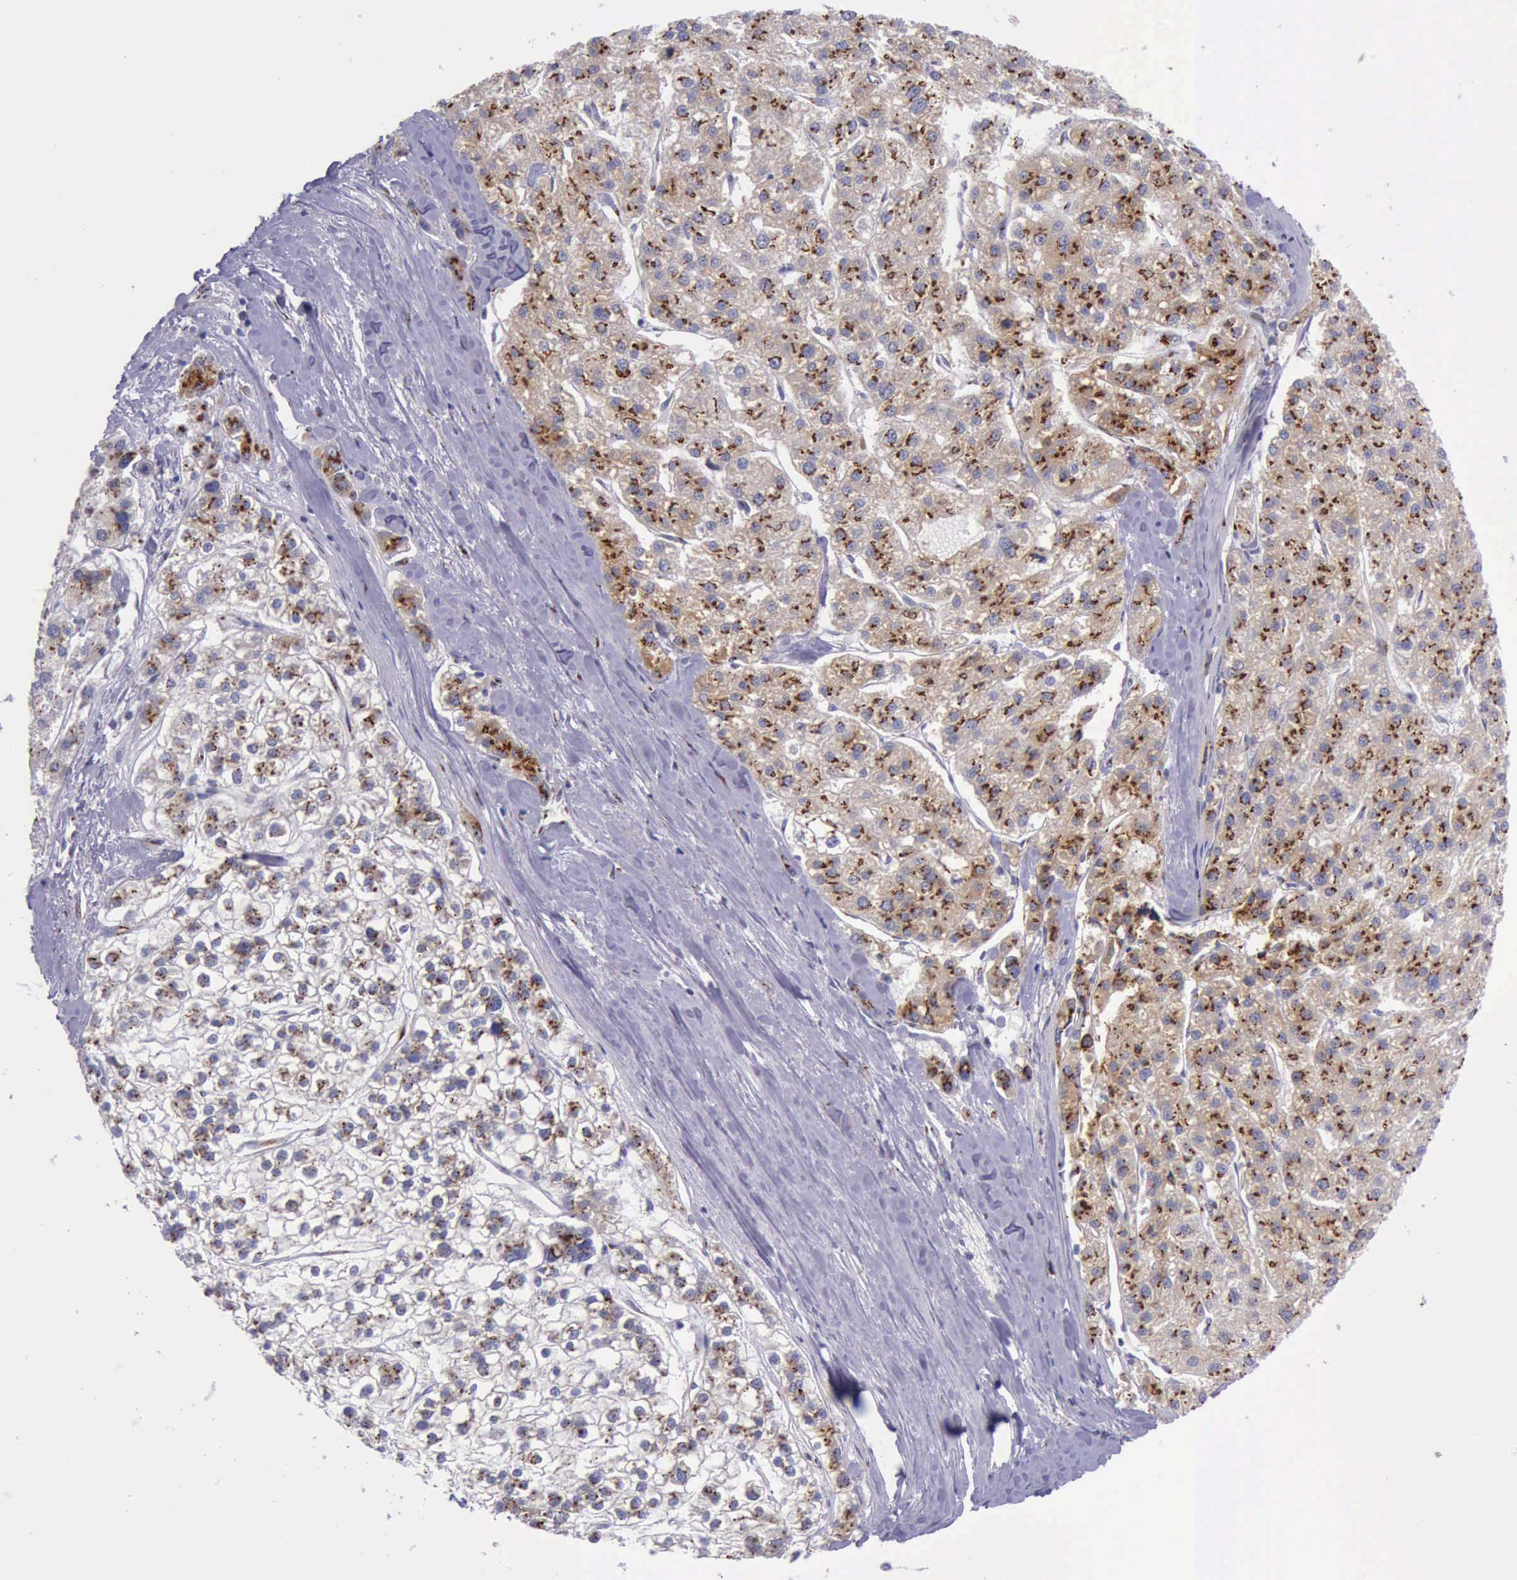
{"staining": {"intensity": "strong", "quantity": ">75%", "location": "cytoplasmic/membranous"}, "tissue": "liver cancer", "cell_type": "Tumor cells", "image_type": "cancer", "snomed": [{"axis": "morphology", "description": "Carcinoma, Hepatocellular, NOS"}, {"axis": "topography", "description": "Liver"}], "caption": "DAB (3,3'-diaminobenzidine) immunohistochemical staining of human hepatocellular carcinoma (liver) shows strong cytoplasmic/membranous protein positivity in approximately >75% of tumor cells.", "gene": "GOLGA5", "patient": {"sex": "female", "age": 85}}